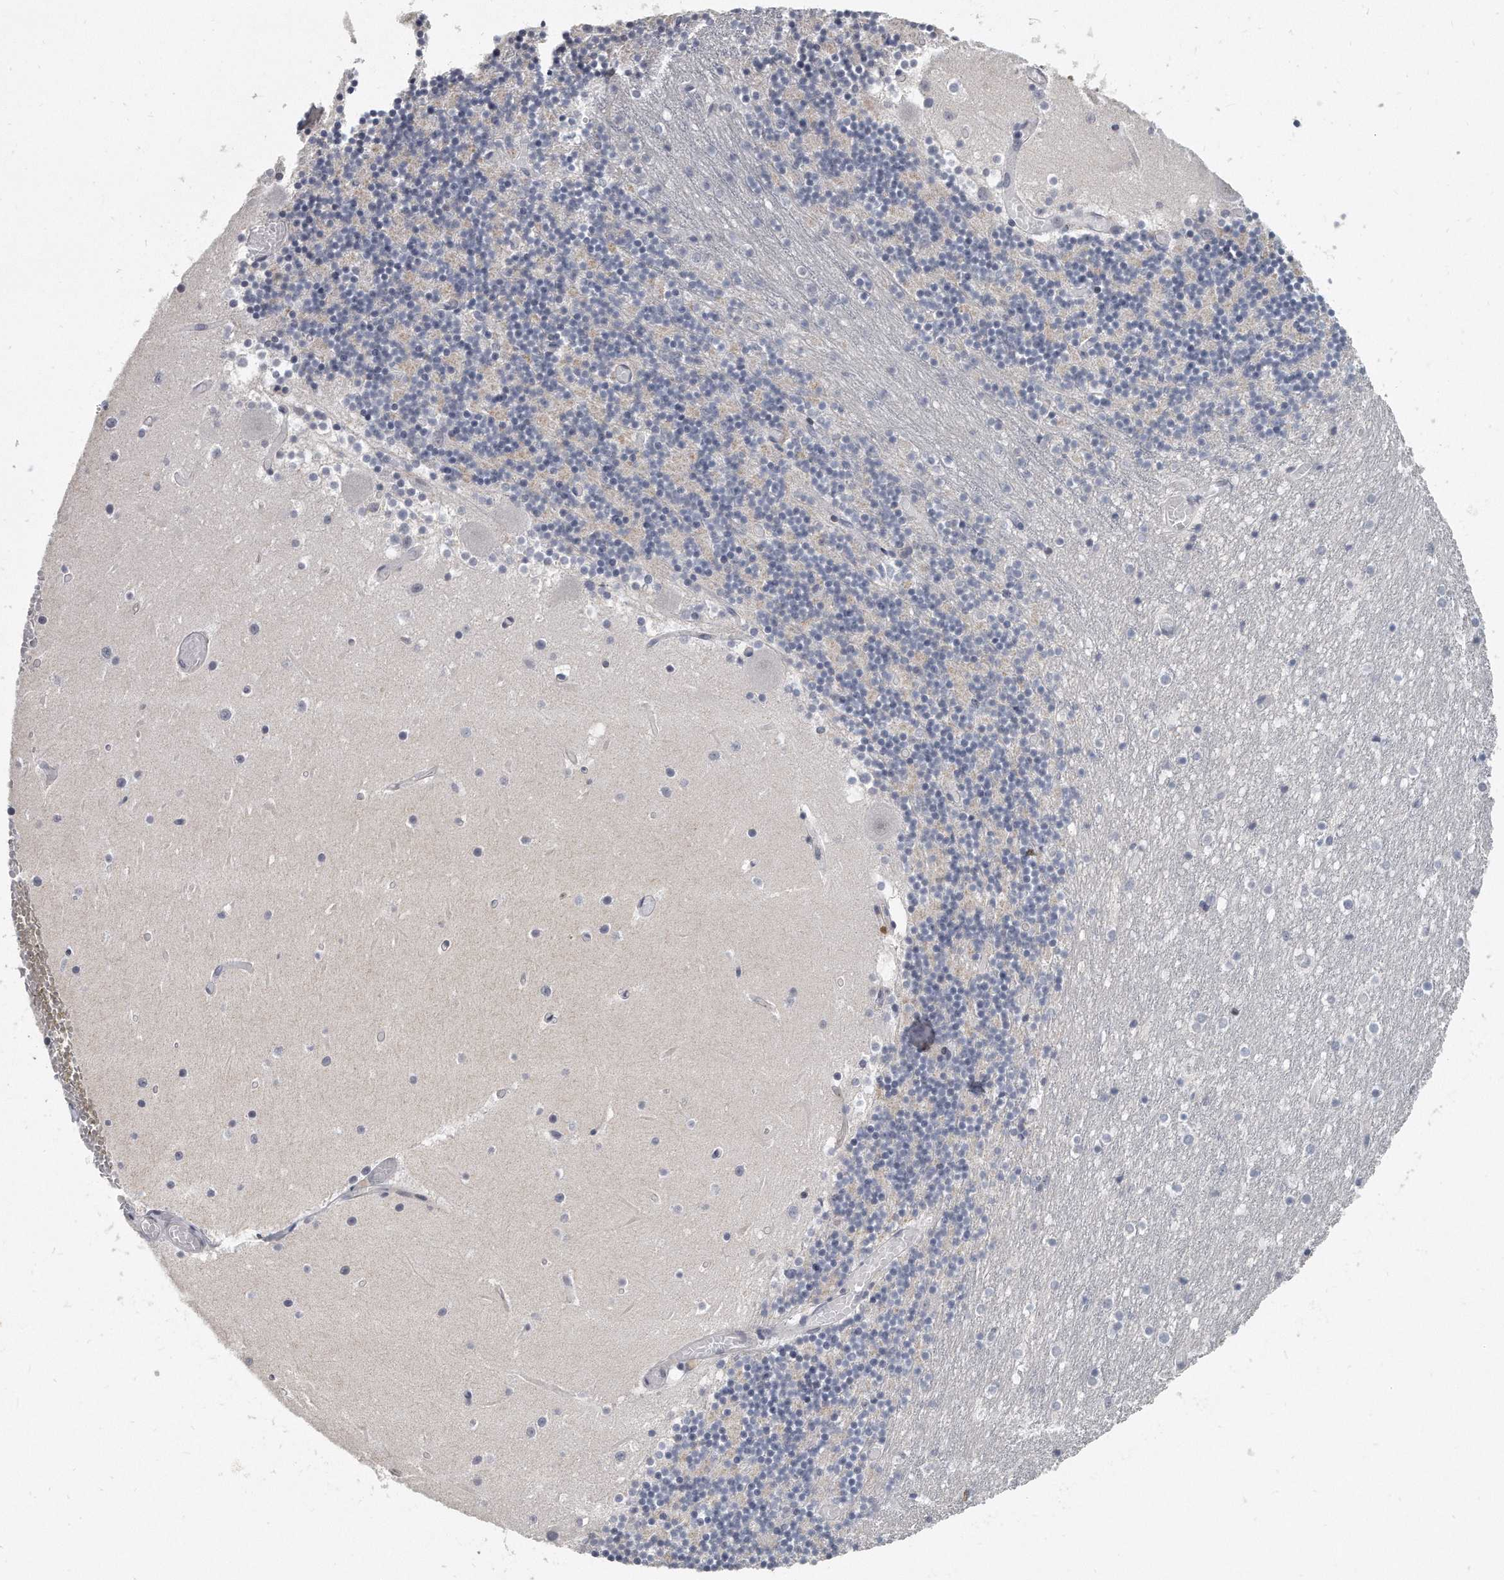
{"staining": {"intensity": "negative", "quantity": "none", "location": "none"}, "tissue": "cerebellum", "cell_type": "Cells in granular layer", "image_type": "normal", "snomed": [{"axis": "morphology", "description": "Normal tissue, NOS"}, {"axis": "topography", "description": "Cerebellum"}], "caption": "Benign cerebellum was stained to show a protein in brown. There is no significant expression in cells in granular layer. Brightfield microscopy of immunohistochemistry (IHC) stained with DAB (3,3'-diaminobenzidine) (brown) and hematoxylin (blue), captured at high magnification.", "gene": "TFCP2L1", "patient": {"sex": "female", "age": 28}}